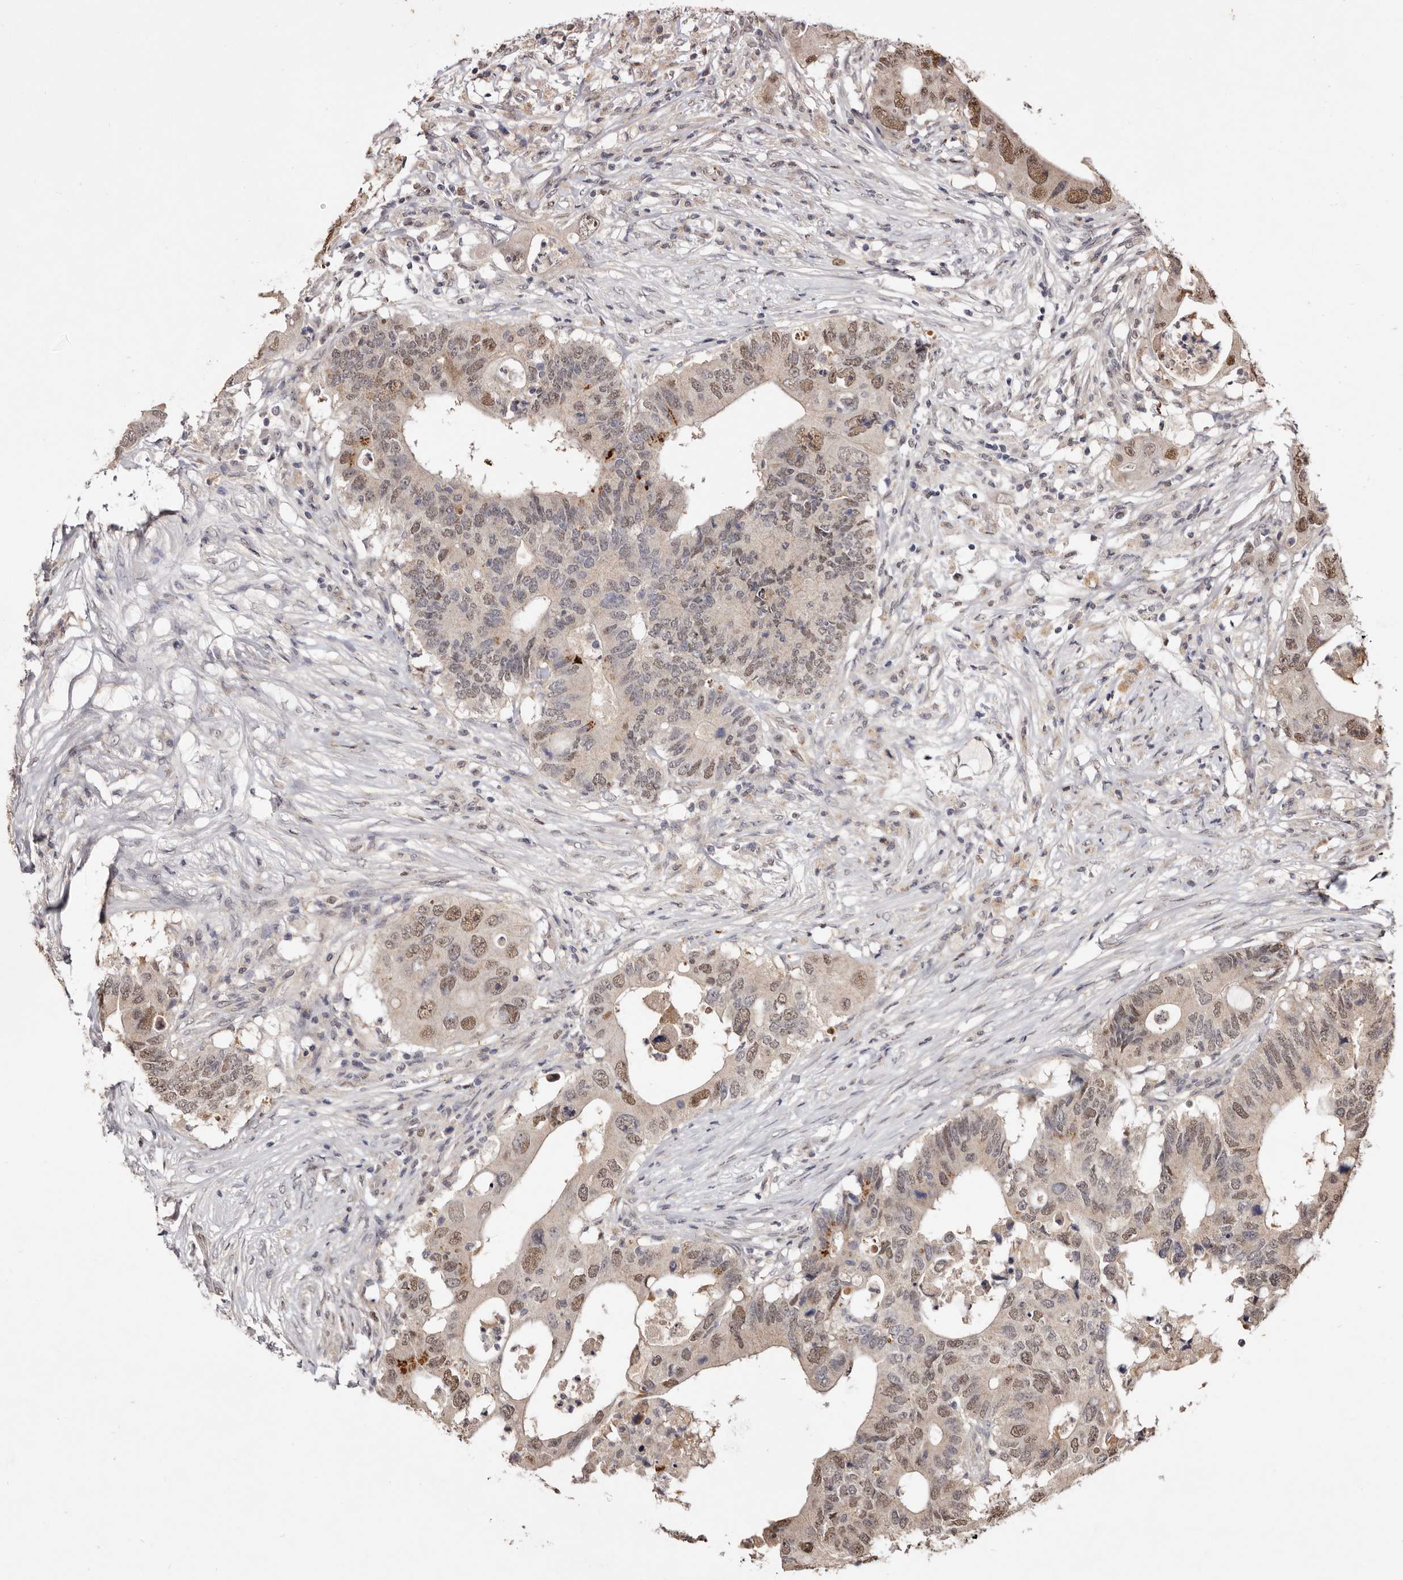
{"staining": {"intensity": "moderate", "quantity": ">75%", "location": "nuclear"}, "tissue": "colorectal cancer", "cell_type": "Tumor cells", "image_type": "cancer", "snomed": [{"axis": "morphology", "description": "Adenocarcinoma, NOS"}, {"axis": "topography", "description": "Colon"}], "caption": "A brown stain highlights moderate nuclear positivity of a protein in human adenocarcinoma (colorectal) tumor cells.", "gene": "NOTCH1", "patient": {"sex": "male", "age": 71}}